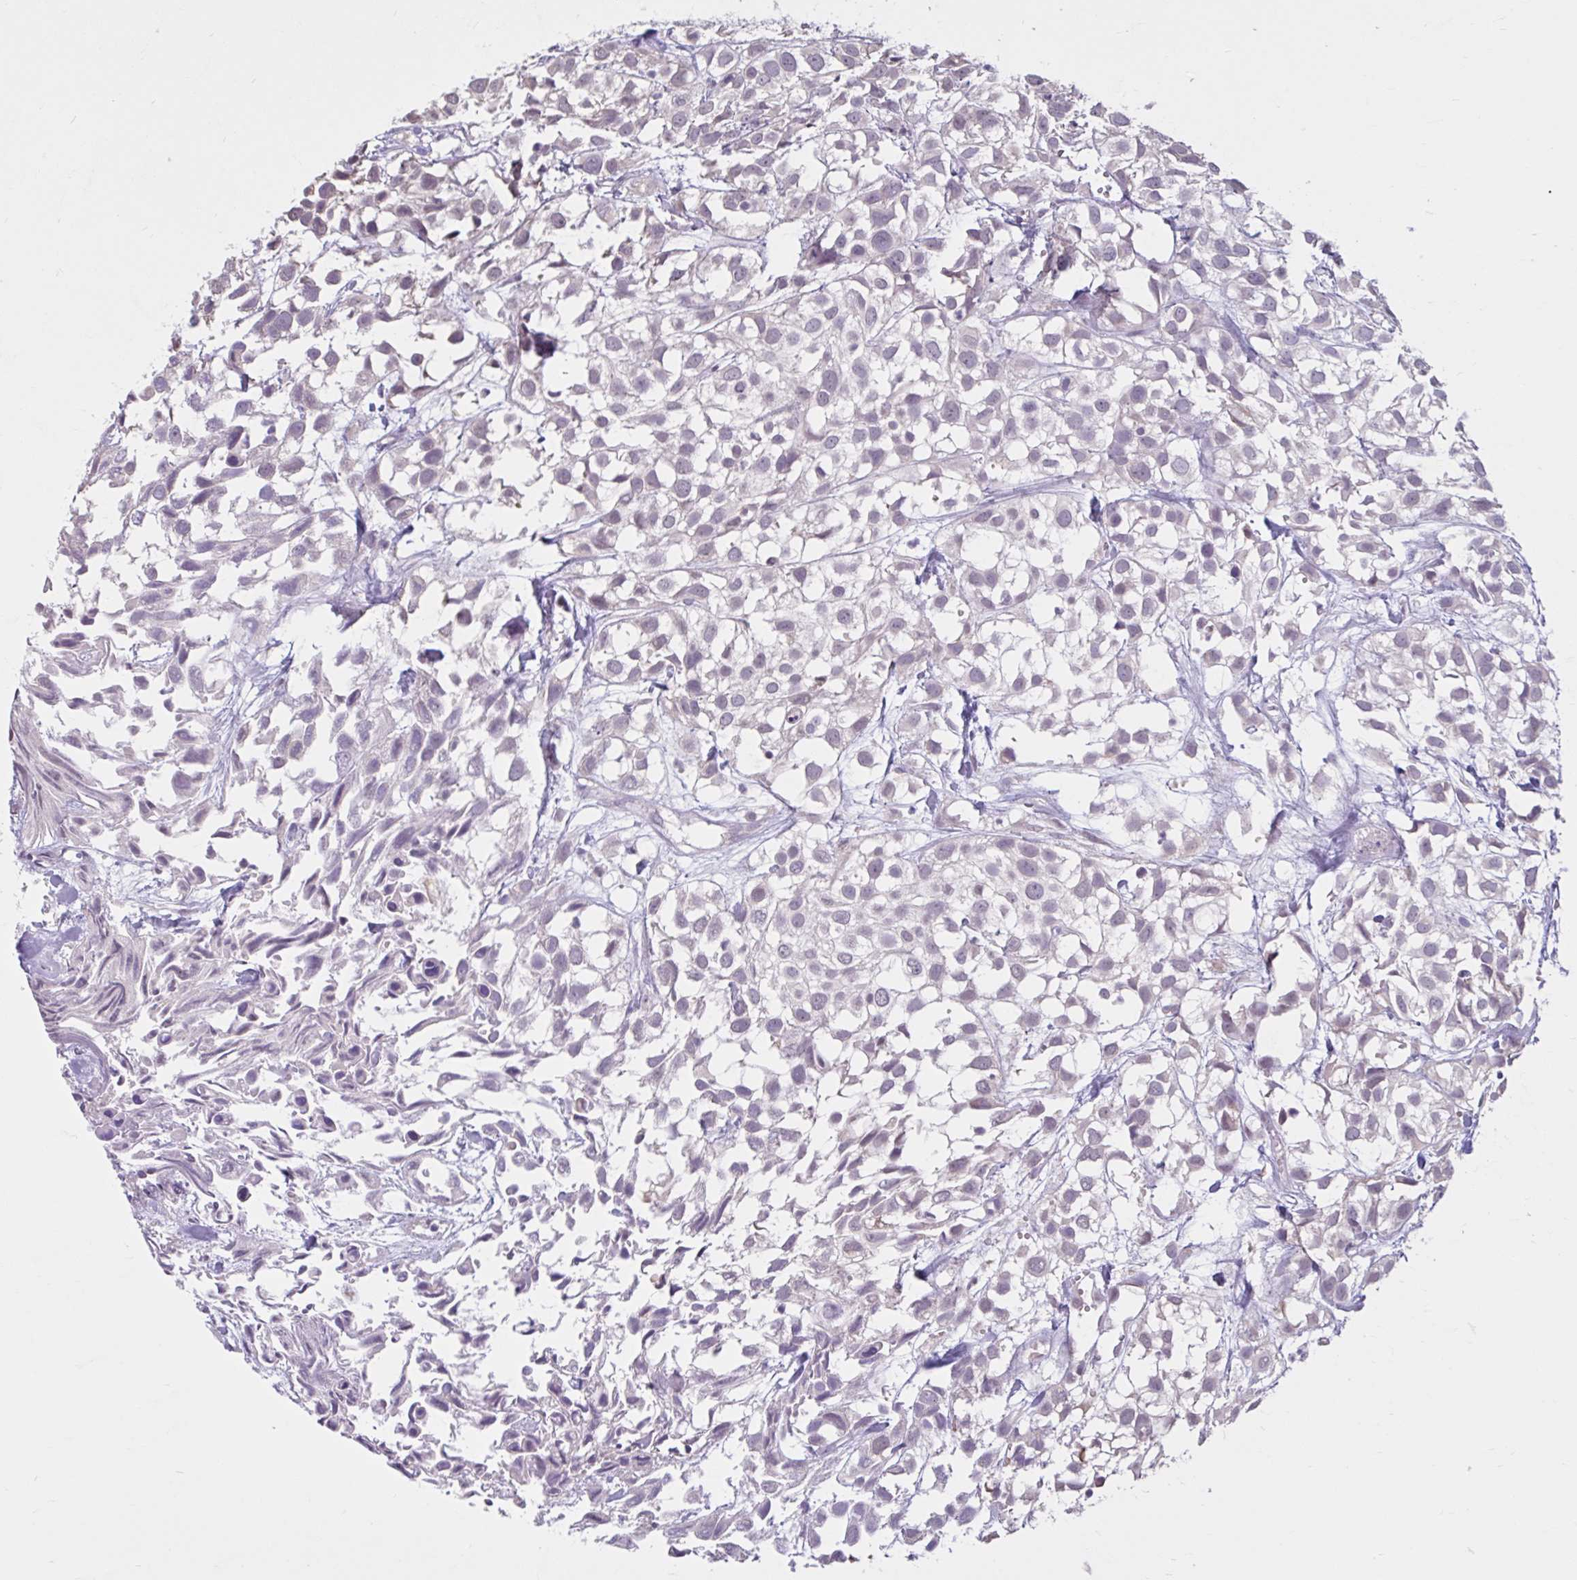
{"staining": {"intensity": "weak", "quantity": "<25%", "location": "nuclear"}, "tissue": "urothelial cancer", "cell_type": "Tumor cells", "image_type": "cancer", "snomed": [{"axis": "morphology", "description": "Urothelial carcinoma, High grade"}, {"axis": "topography", "description": "Urinary bladder"}], "caption": "An image of human urothelial cancer is negative for staining in tumor cells.", "gene": "CDH19", "patient": {"sex": "male", "age": 56}}